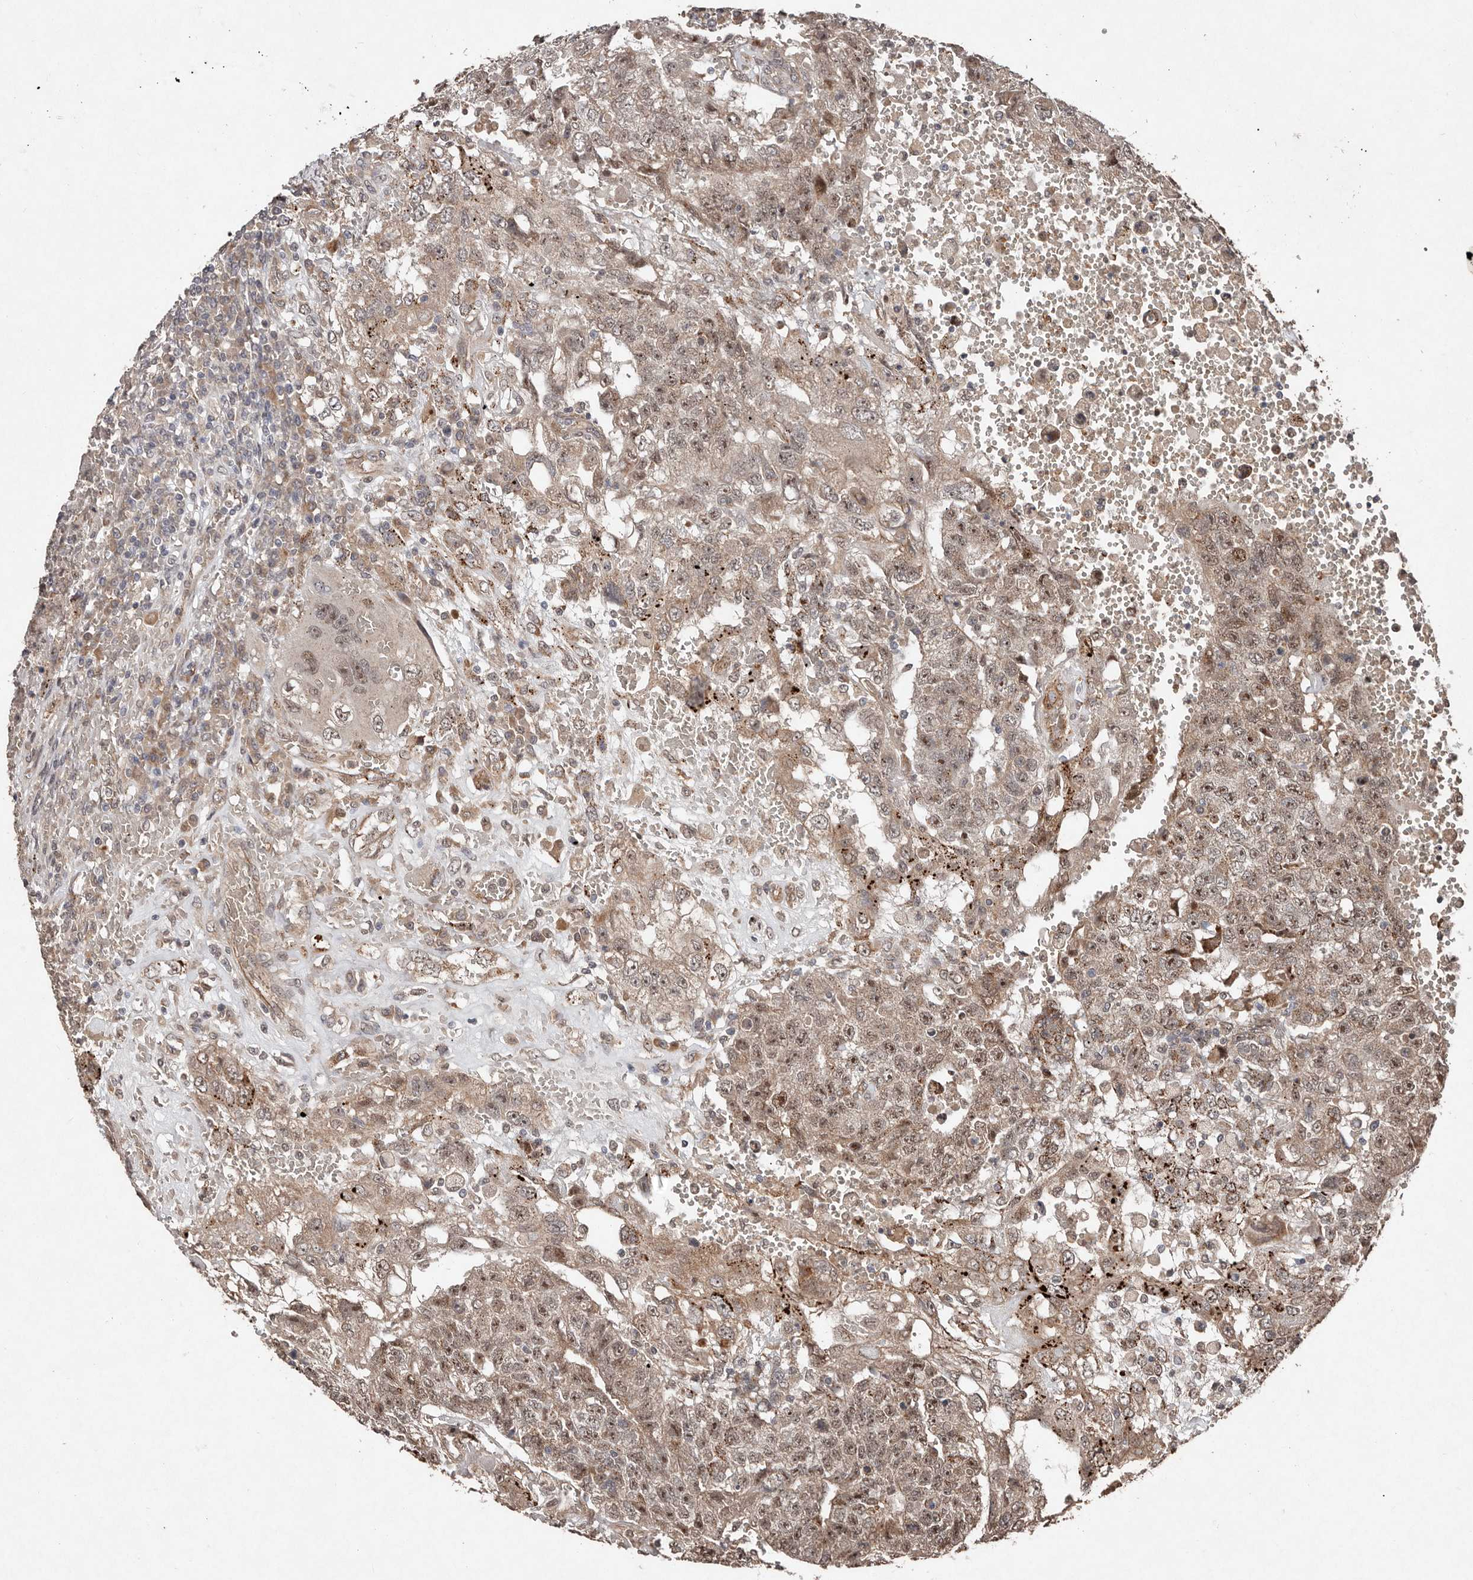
{"staining": {"intensity": "moderate", "quantity": ">75%", "location": "nuclear"}, "tissue": "testis cancer", "cell_type": "Tumor cells", "image_type": "cancer", "snomed": [{"axis": "morphology", "description": "Carcinoma, Embryonal, NOS"}, {"axis": "topography", "description": "Testis"}], "caption": "Human testis embryonal carcinoma stained with a protein marker displays moderate staining in tumor cells.", "gene": "DIP2C", "patient": {"sex": "male", "age": 26}}